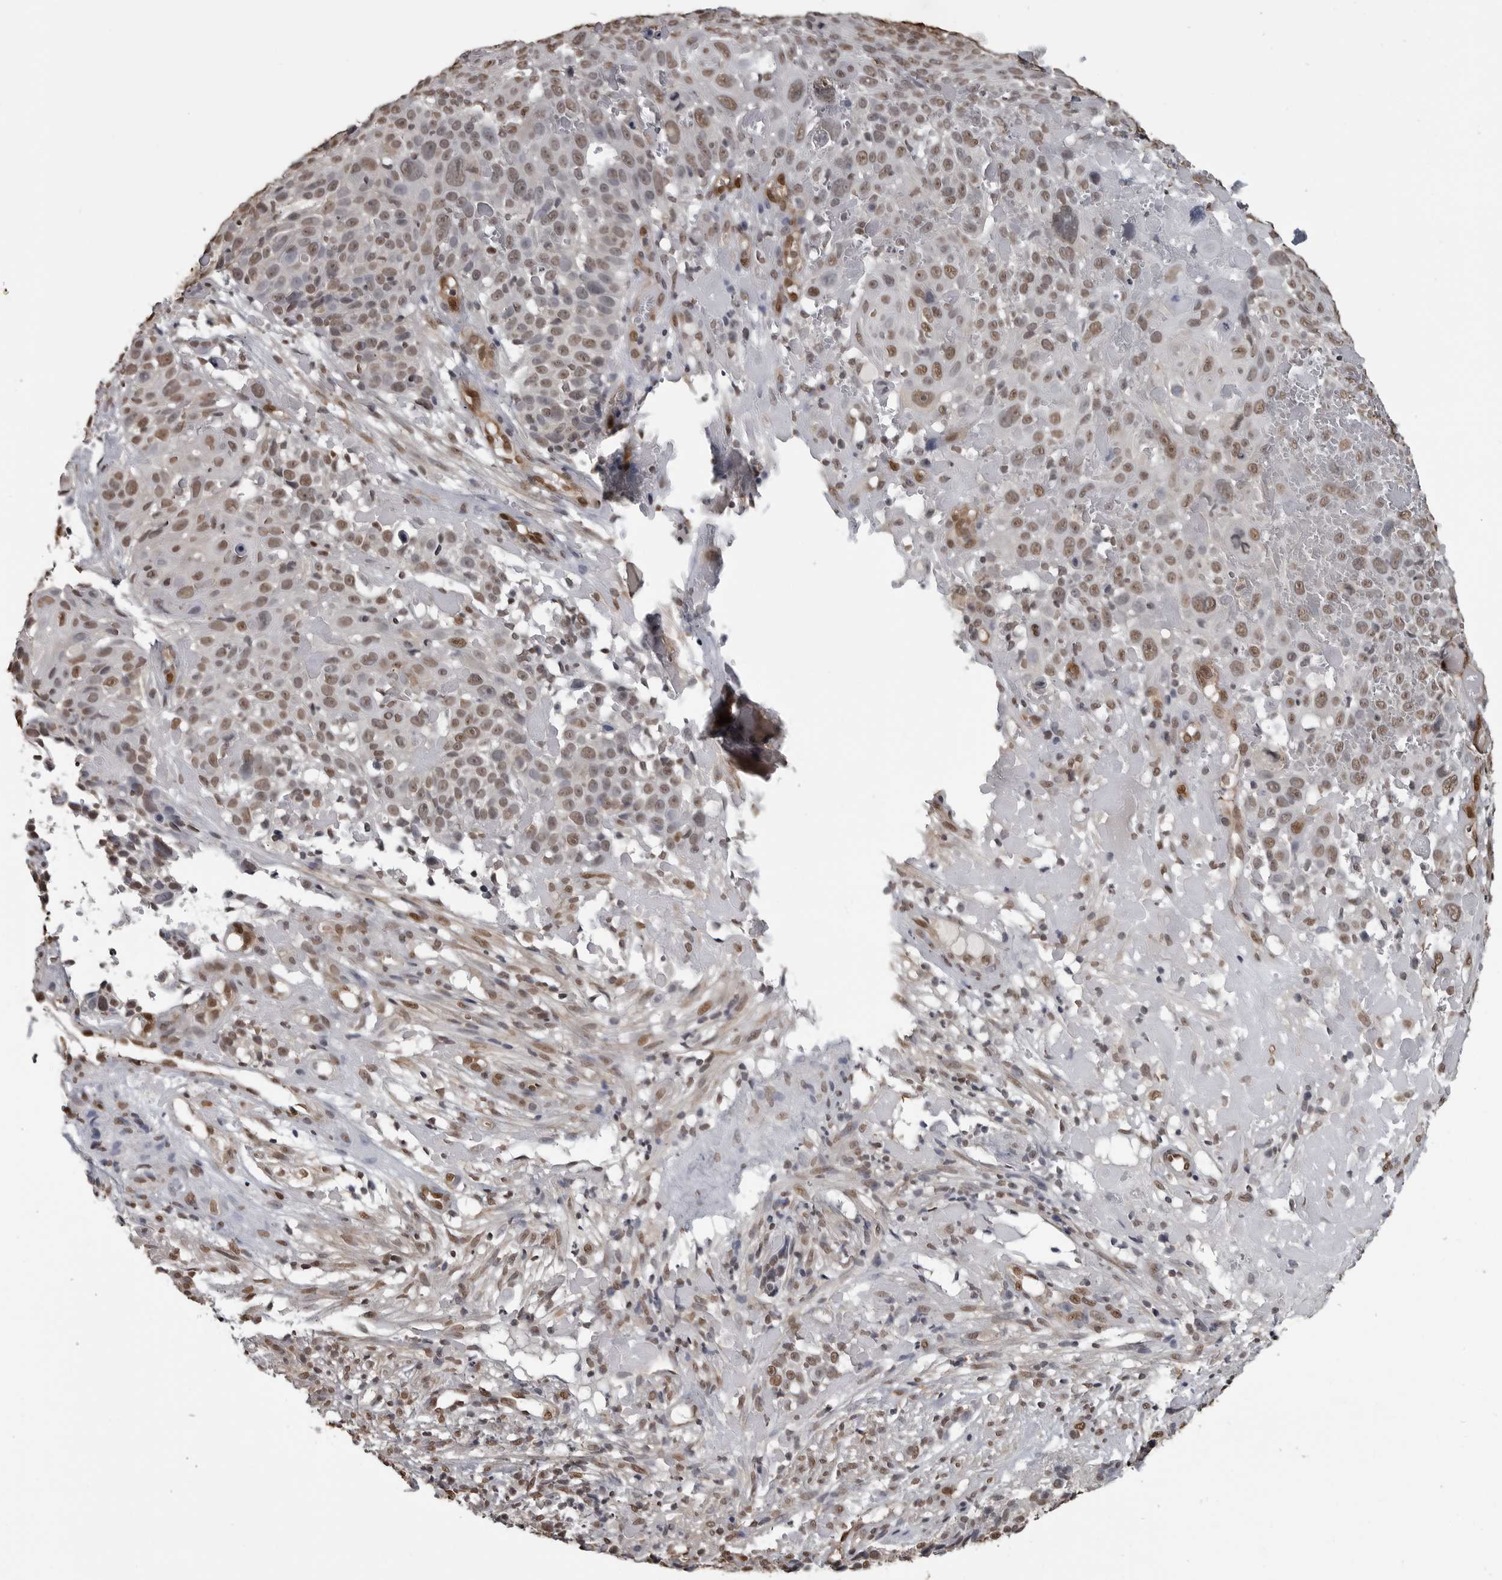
{"staining": {"intensity": "weak", "quantity": ">75%", "location": "nuclear"}, "tissue": "cervical cancer", "cell_type": "Tumor cells", "image_type": "cancer", "snomed": [{"axis": "morphology", "description": "Squamous cell carcinoma, NOS"}, {"axis": "topography", "description": "Cervix"}], "caption": "Cervical cancer (squamous cell carcinoma) stained with DAB immunohistochemistry reveals low levels of weak nuclear expression in approximately >75% of tumor cells.", "gene": "SMAD2", "patient": {"sex": "female", "age": 74}}